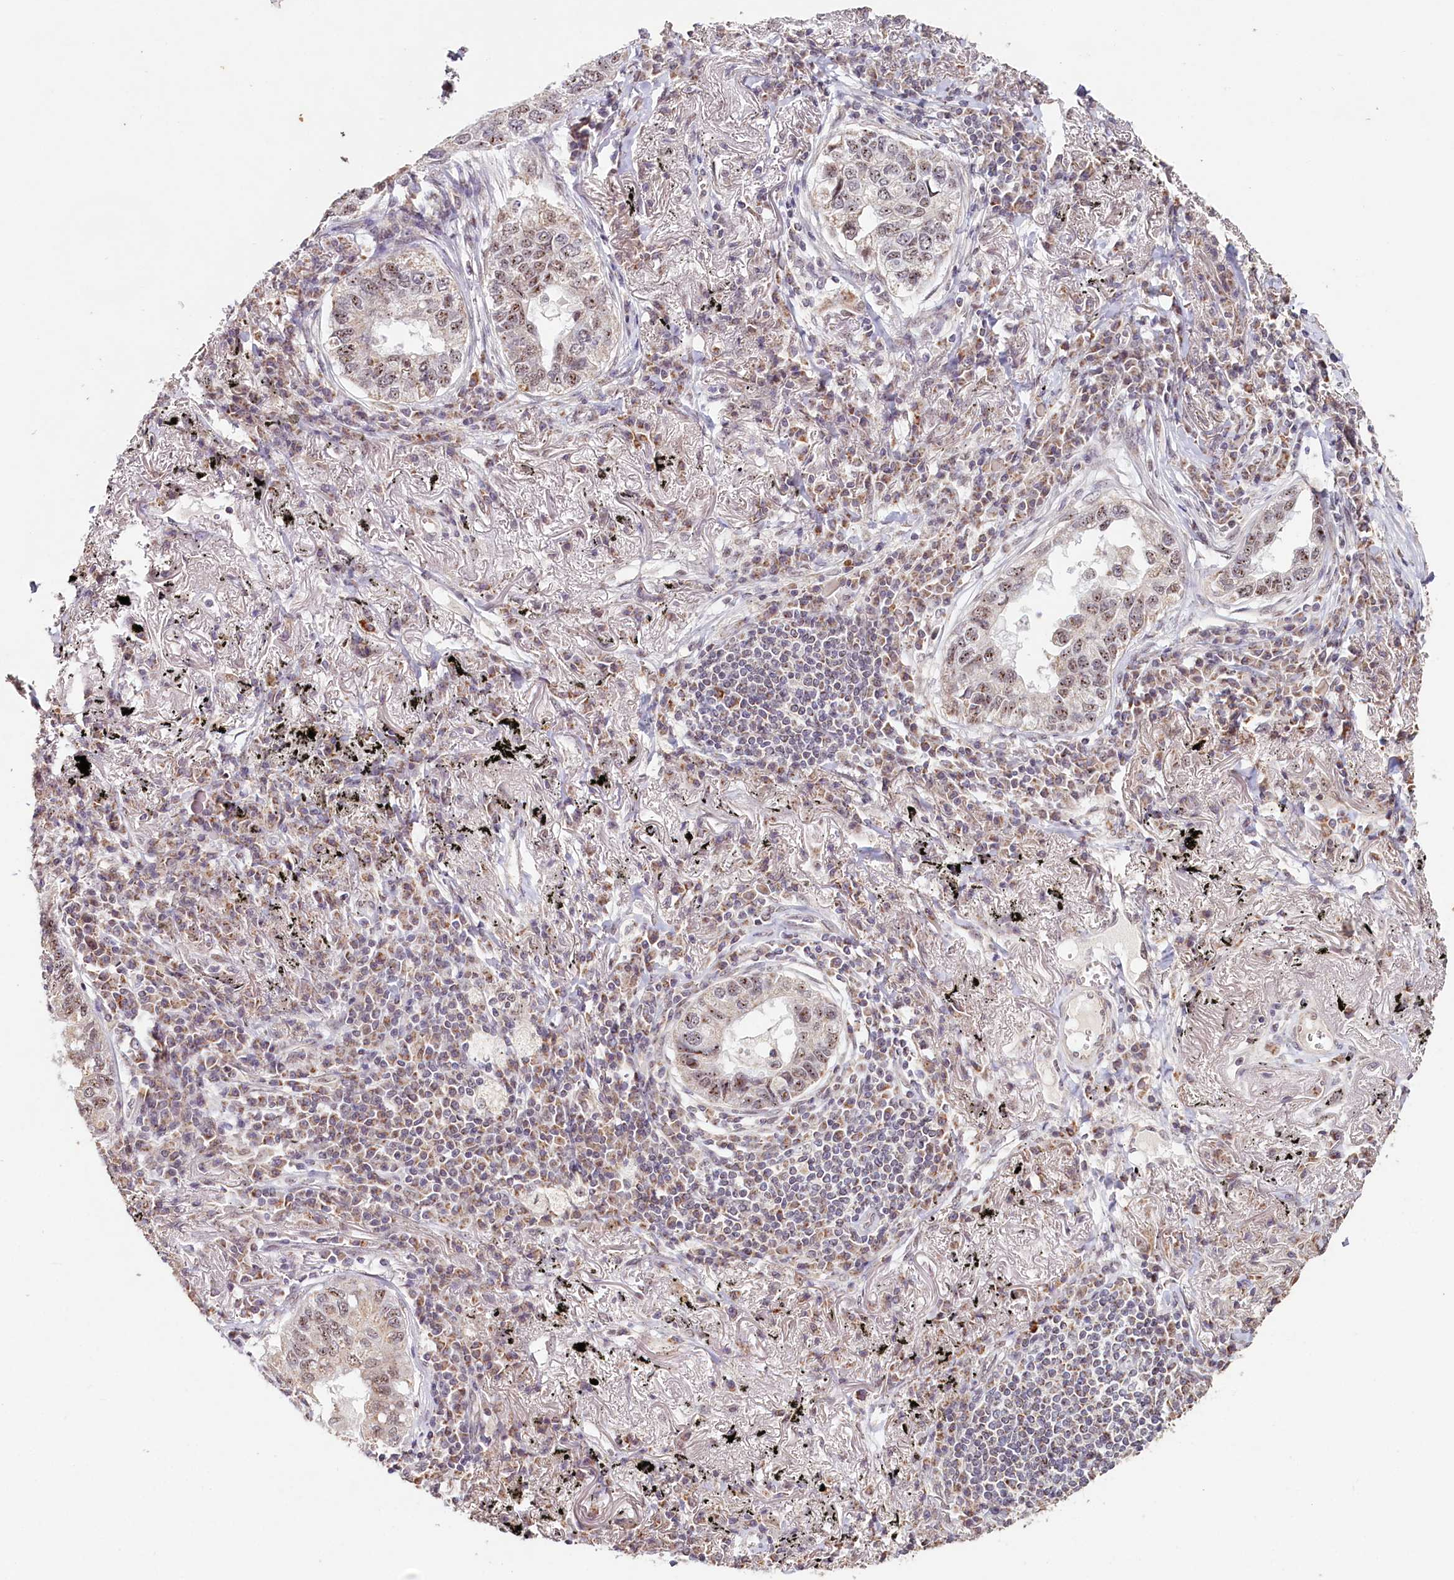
{"staining": {"intensity": "moderate", "quantity": "25%-75%", "location": "nuclear"}, "tissue": "lung cancer", "cell_type": "Tumor cells", "image_type": "cancer", "snomed": [{"axis": "morphology", "description": "Adenocarcinoma, NOS"}, {"axis": "topography", "description": "Lung"}], "caption": "This is an image of IHC staining of adenocarcinoma (lung), which shows moderate expression in the nuclear of tumor cells.", "gene": "PDE6D", "patient": {"sex": "male", "age": 65}}